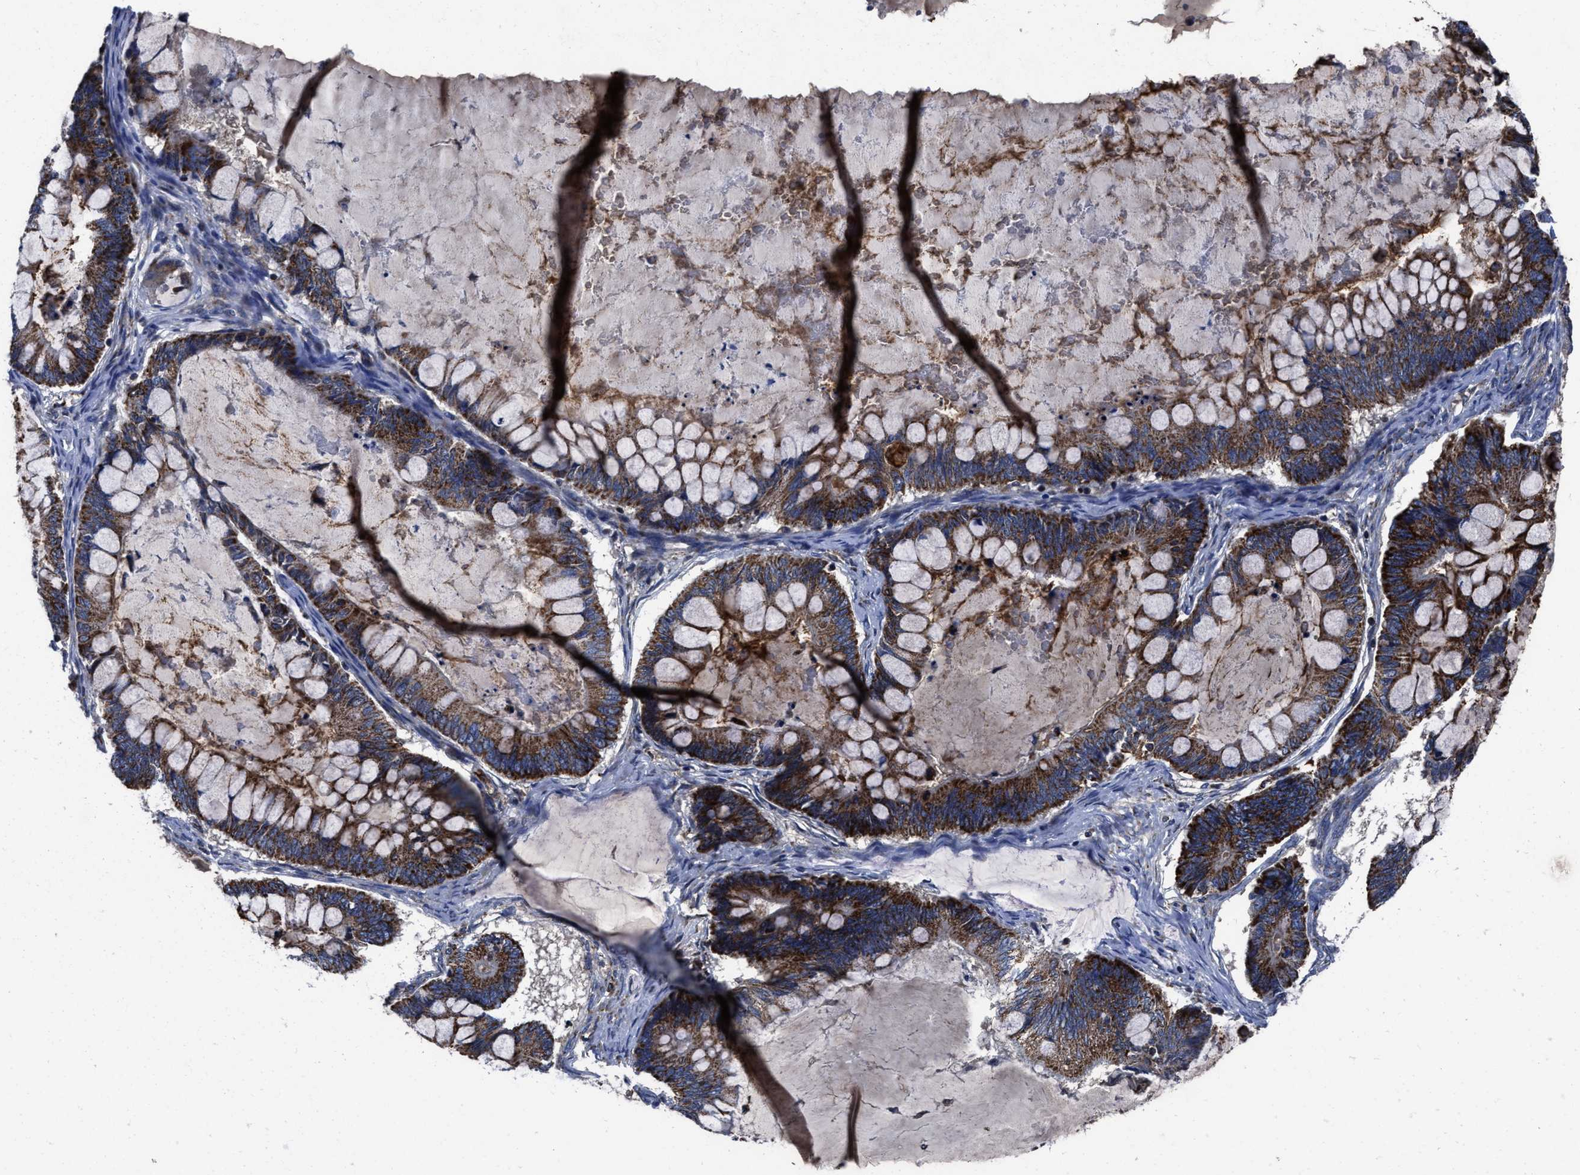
{"staining": {"intensity": "strong", "quantity": ">75%", "location": "cytoplasmic/membranous"}, "tissue": "ovarian cancer", "cell_type": "Tumor cells", "image_type": "cancer", "snomed": [{"axis": "morphology", "description": "Cystadenocarcinoma, mucinous, NOS"}, {"axis": "topography", "description": "Ovary"}], "caption": "Immunohistochemistry staining of ovarian mucinous cystadenocarcinoma, which shows high levels of strong cytoplasmic/membranous positivity in about >75% of tumor cells indicating strong cytoplasmic/membranous protein staining. The staining was performed using DAB (3,3'-diaminobenzidine) (brown) for protein detection and nuclei were counterstained in hematoxylin (blue).", "gene": "CACNA1D", "patient": {"sex": "female", "age": 61}}